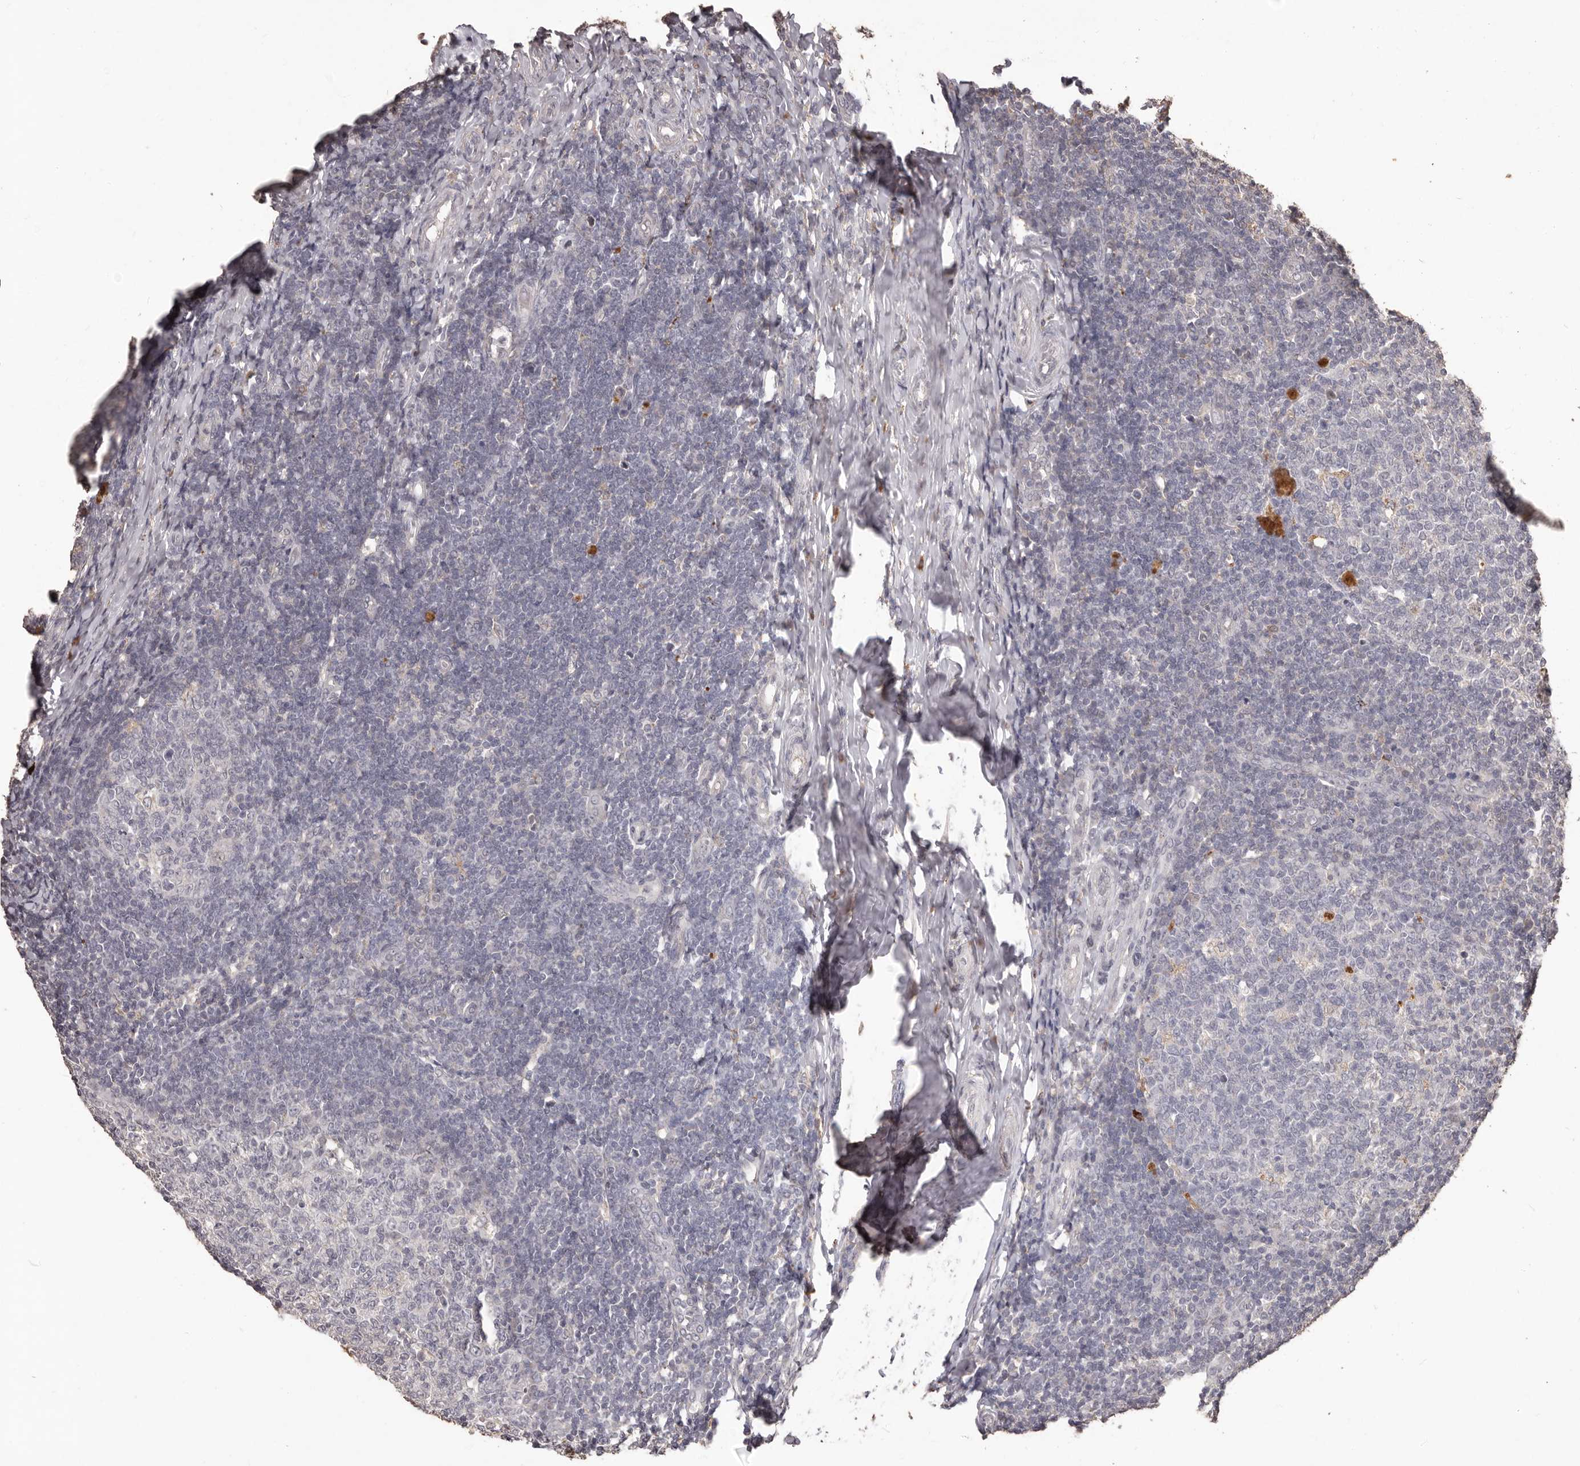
{"staining": {"intensity": "negative", "quantity": "none", "location": "none"}, "tissue": "tonsil", "cell_type": "Germinal center cells", "image_type": "normal", "snomed": [{"axis": "morphology", "description": "Normal tissue, NOS"}, {"axis": "topography", "description": "Tonsil"}], "caption": "Protein analysis of unremarkable tonsil exhibits no significant expression in germinal center cells. (DAB (3,3'-diaminobenzidine) immunohistochemistry visualized using brightfield microscopy, high magnification).", "gene": "PRSS27", "patient": {"sex": "female", "age": 19}}